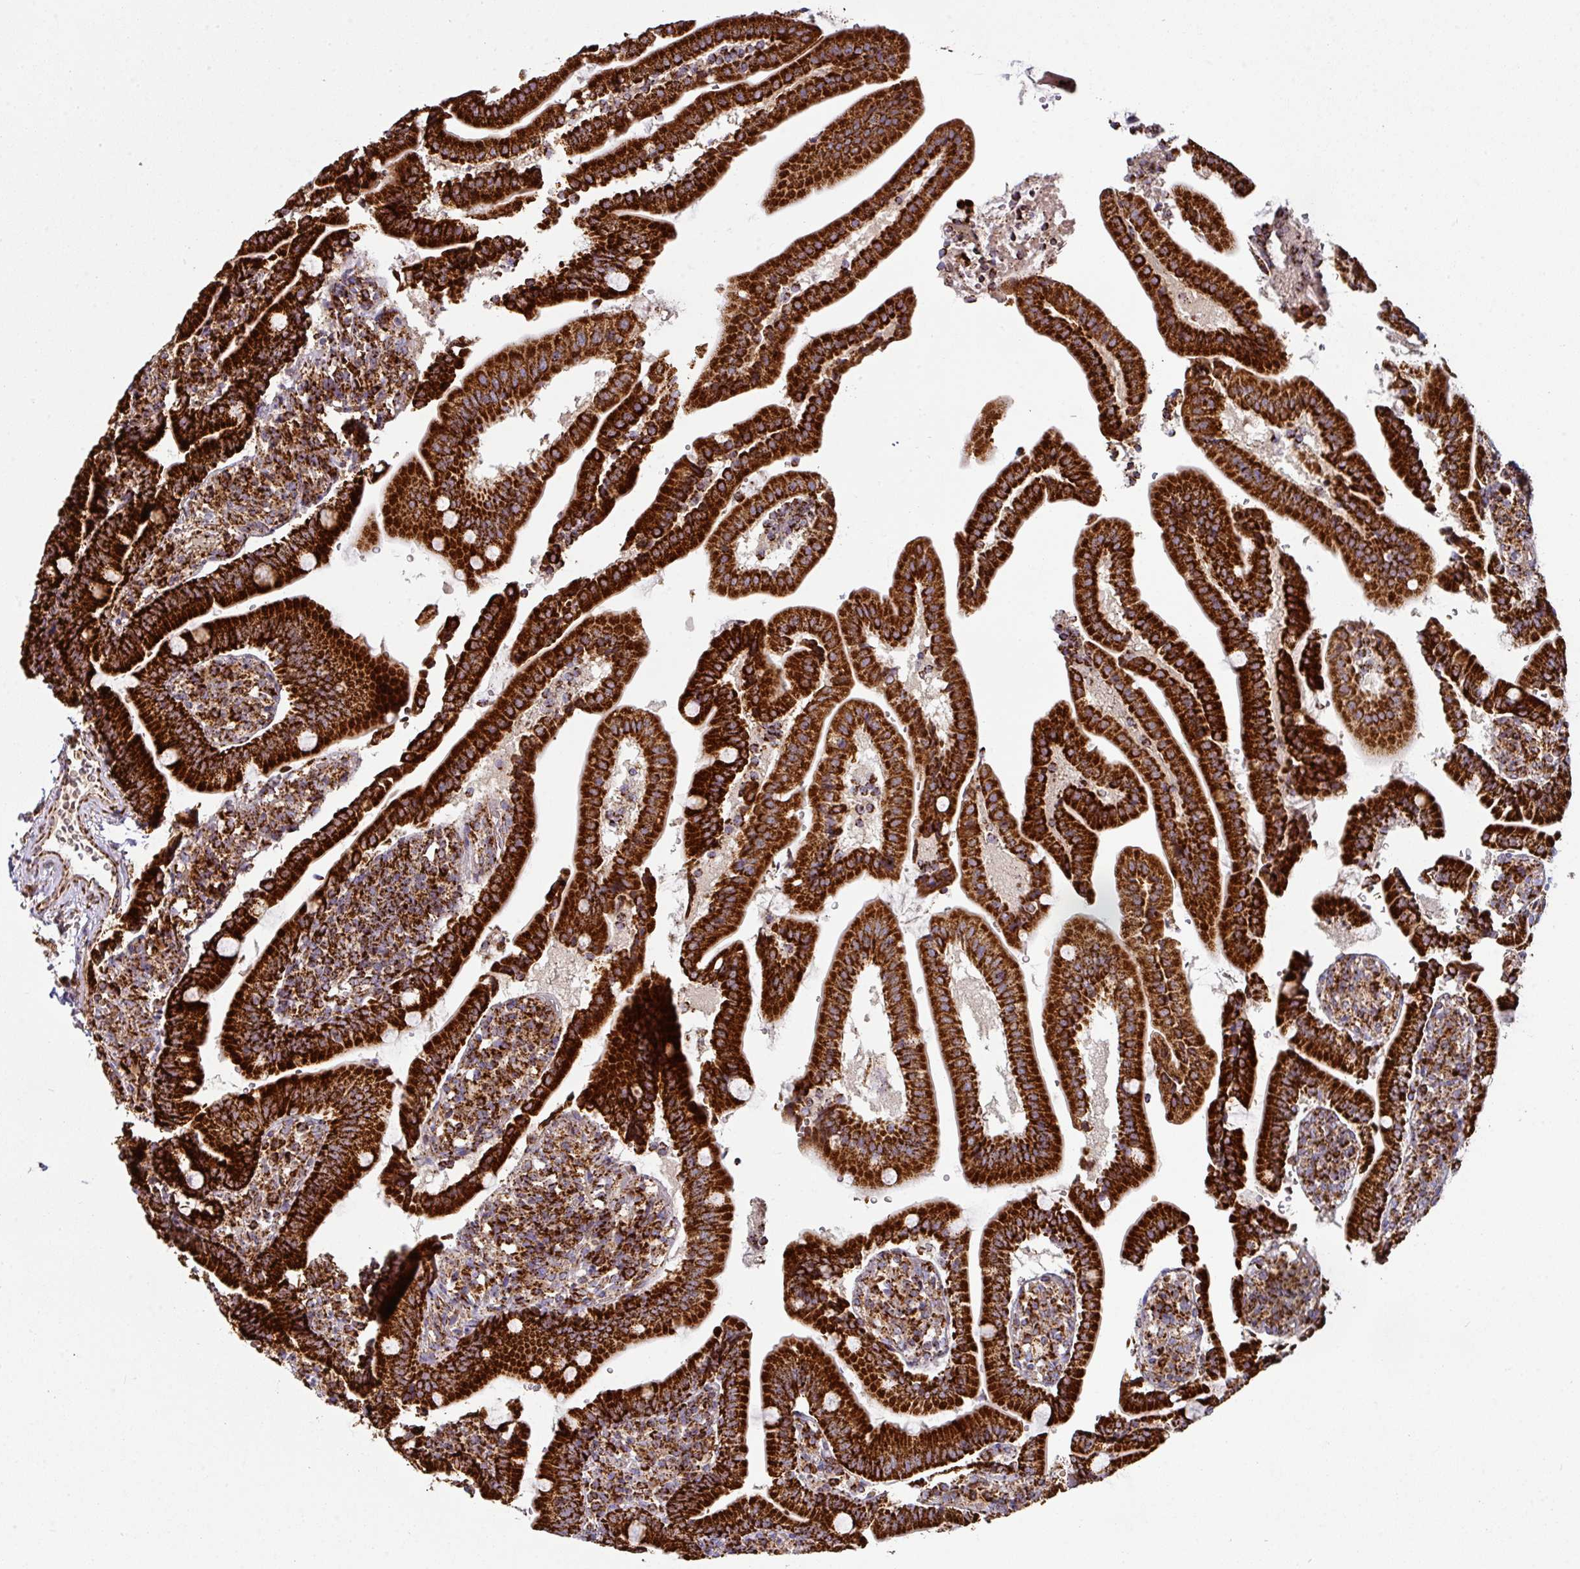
{"staining": {"intensity": "strong", "quantity": ">75%", "location": "cytoplasmic/membranous"}, "tissue": "duodenum", "cell_type": "Glandular cells", "image_type": "normal", "snomed": [{"axis": "morphology", "description": "Normal tissue, NOS"}, {"axis": "topography", "description": "Duodenum"}], "caption": "This micrograph reveals immunohistochemistry (IHC) staining of unremarkable human duodenum, with high strong cytoplasmic/membranous expression in approximately >75% of glandular cells.", "gene": "TRAP1", "patient": {"sex": "female", "age": 67}}